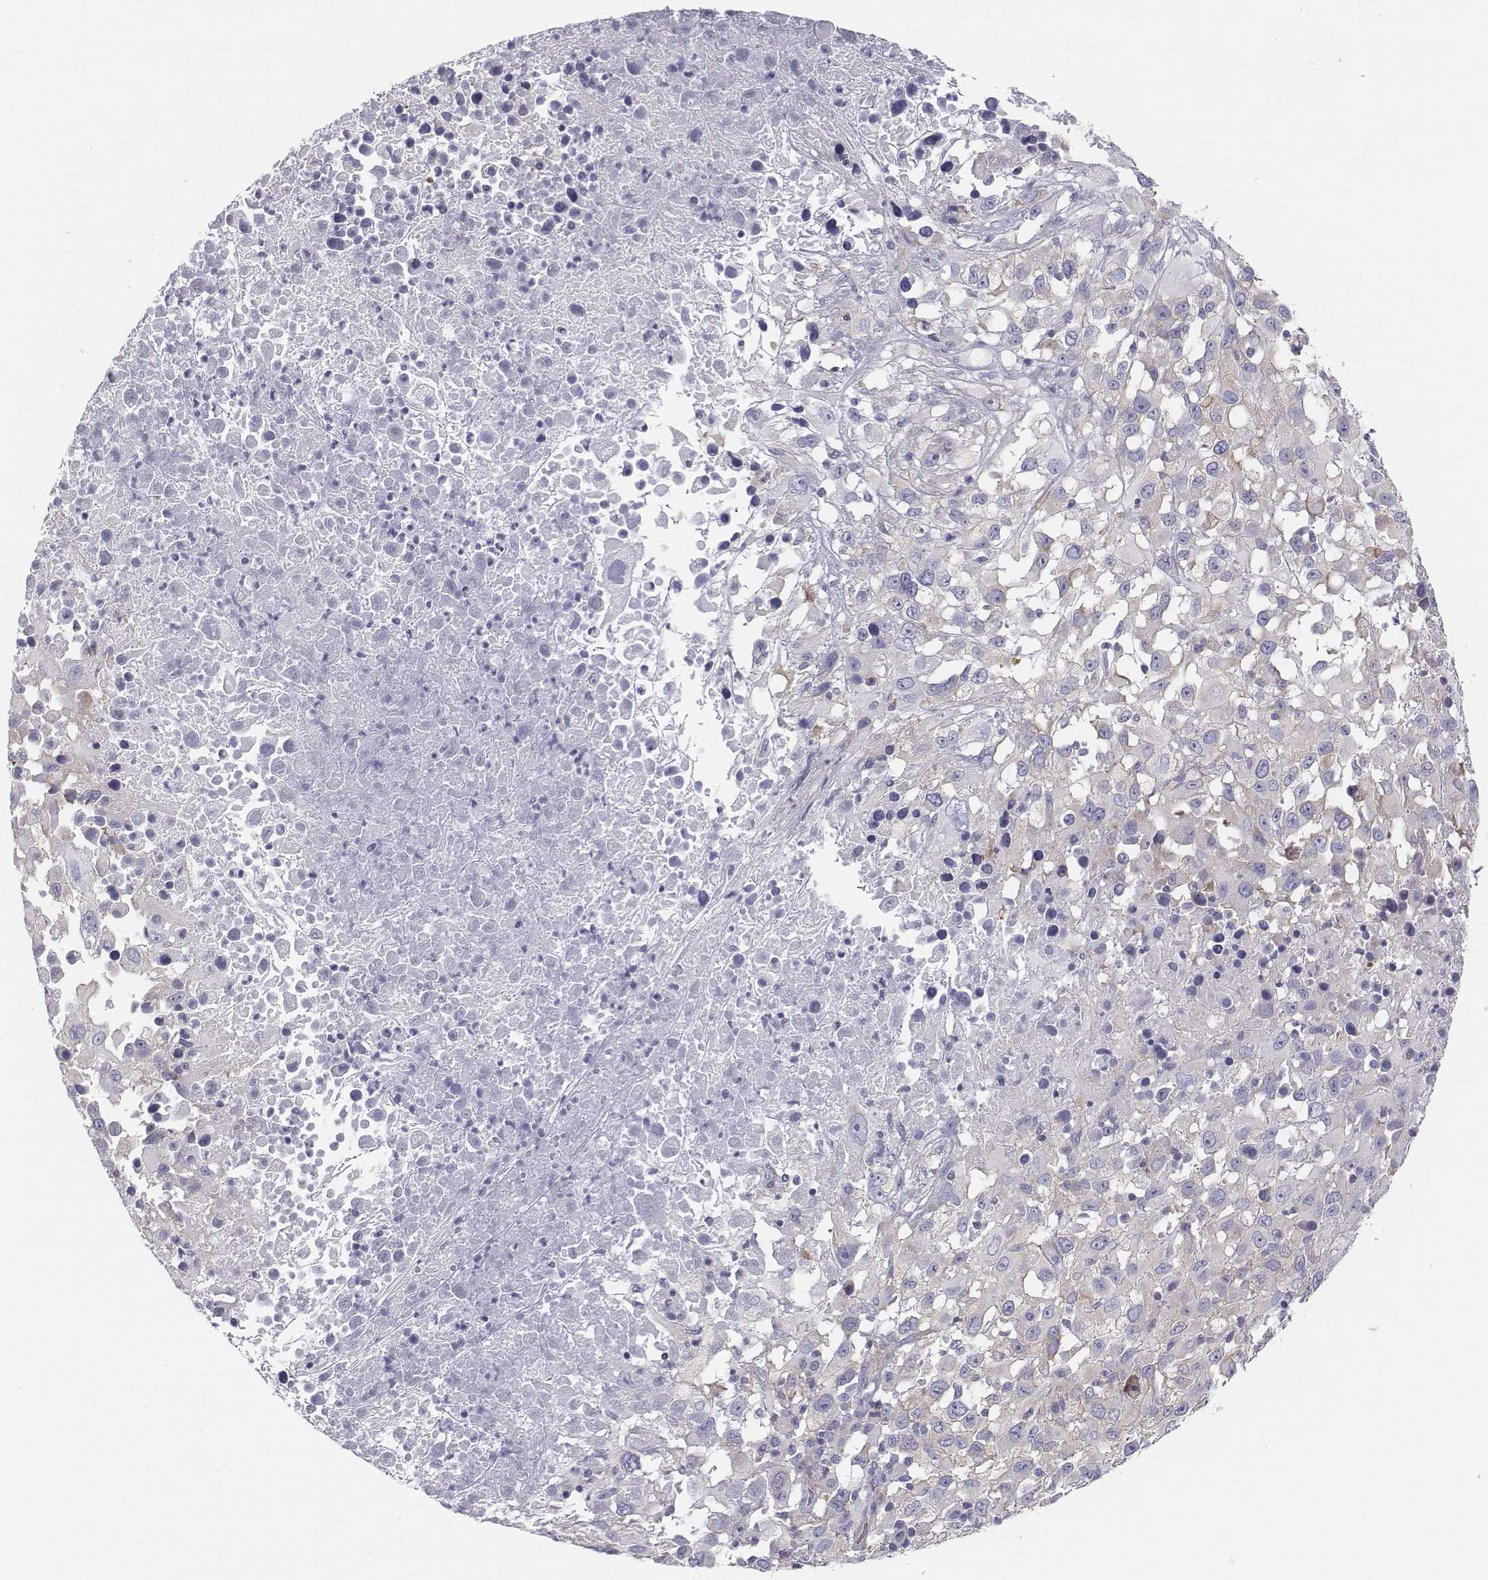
{"staining": {"intensity": "negative", "quantity": "none", "location": "none"}, "tissue": "melanoma", "cell_type": "Tumor cells", "image_type": "cancer", "snomed": [{"axis": "morphology", "description": "Malignant melanoma, Metastatic site"}, {"axis": "topography", "description": "Soft tissue"}], "caption": "DAB immunohistochemical staining of melanoma reveals no significant expression in tumor cells.", "gene": "CHST14", "patient": {"sex": "male", "age": 50}}